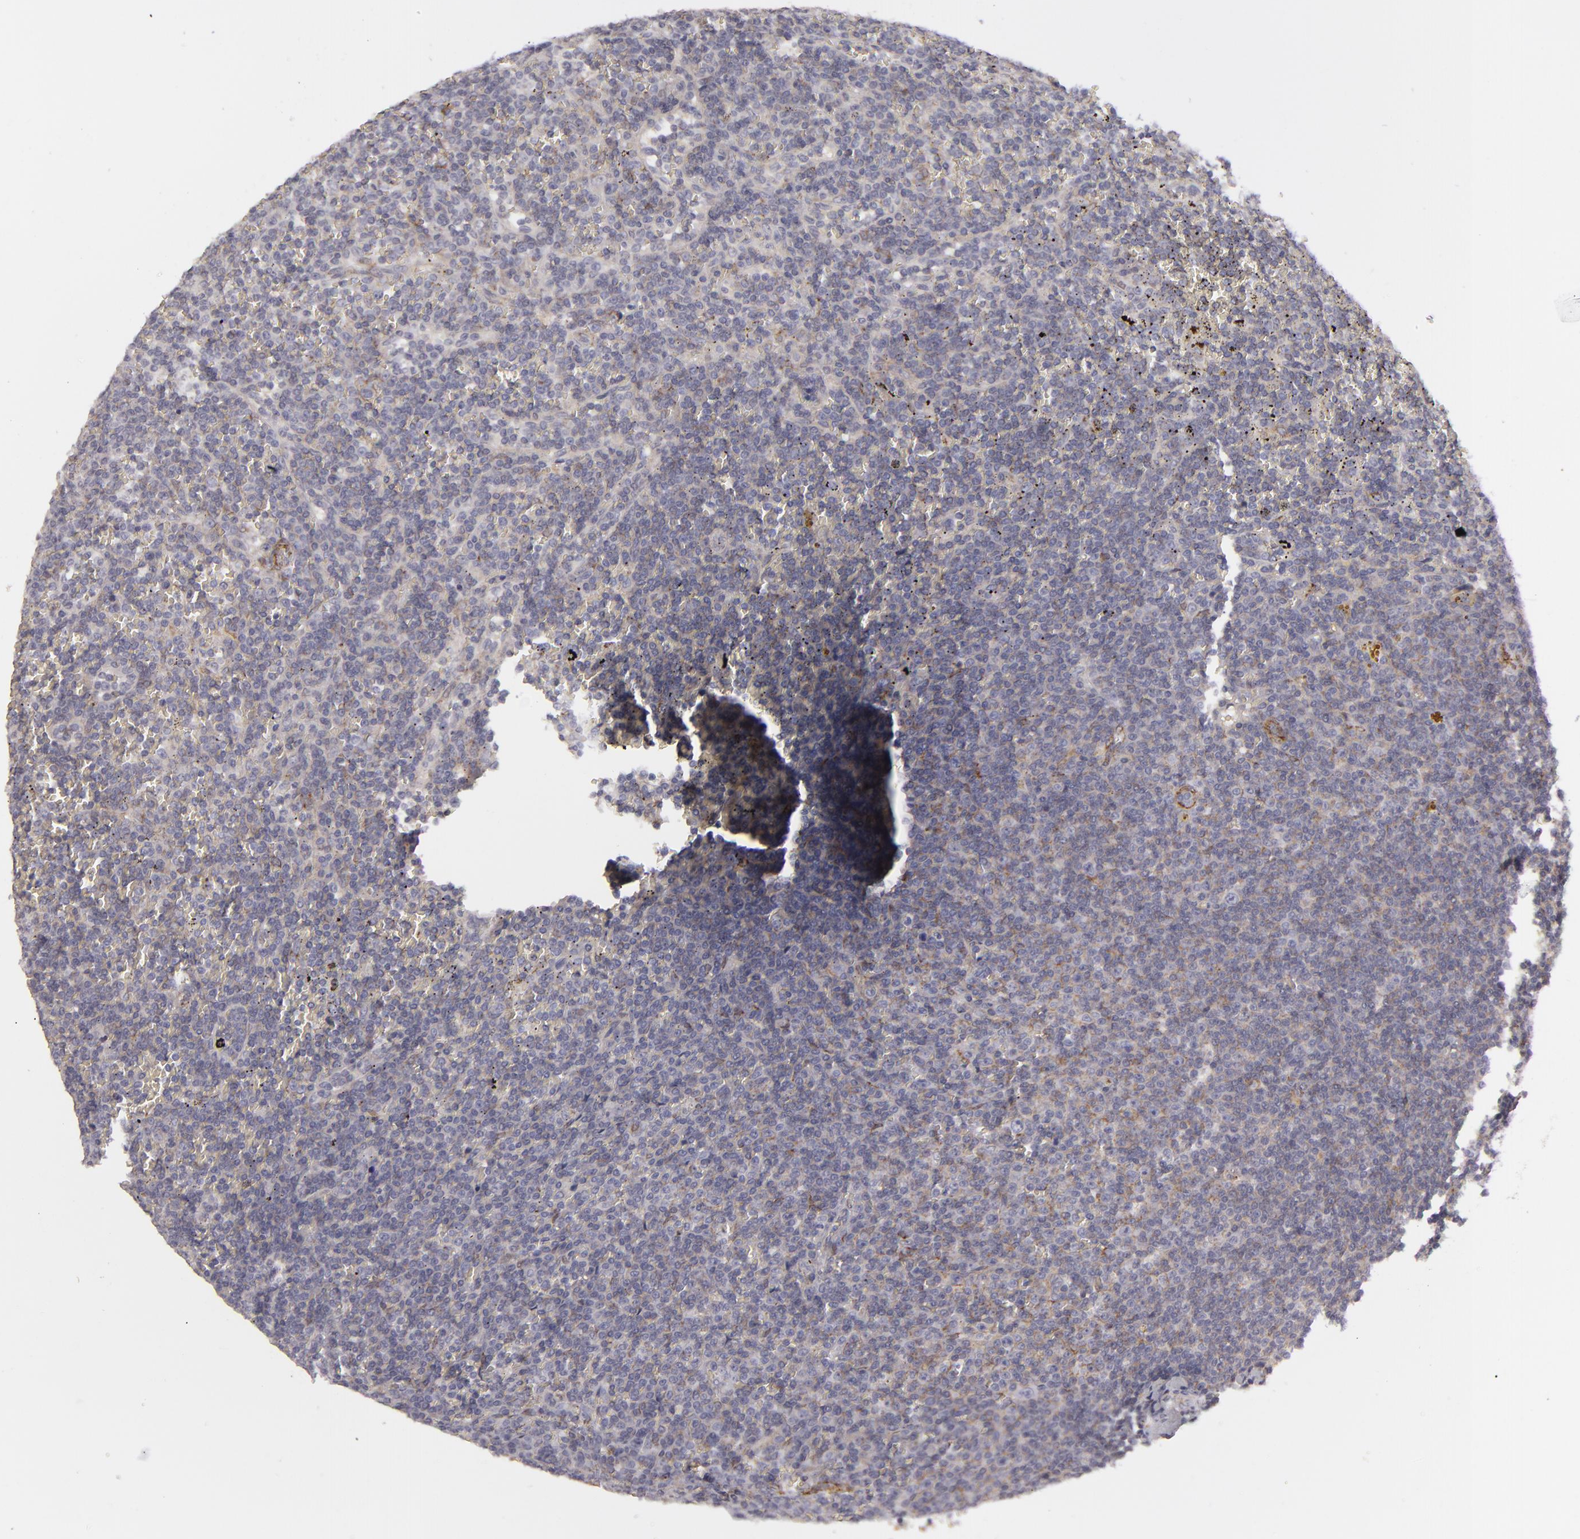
{"staining": {"intensity": "negative", "quantity": "none", "location": "none"}, "tissue": "lymphoma", "cell_type": "Tumor cells", "image_type": "cancer", "snomed": [{"axis": "morphology", "description": "Malignant lymphoma, non-Hodgkin's type, Low grade"}, {"axis": "topography", "description": "Spleen"}], "caption": "A histopathology image of human low-grade malignant lymphoma, non-Hodgkin's type is negative for staining in tumor cells.", "gene": "ALCAM", "patient": {"sex": "male", "age": 80}}